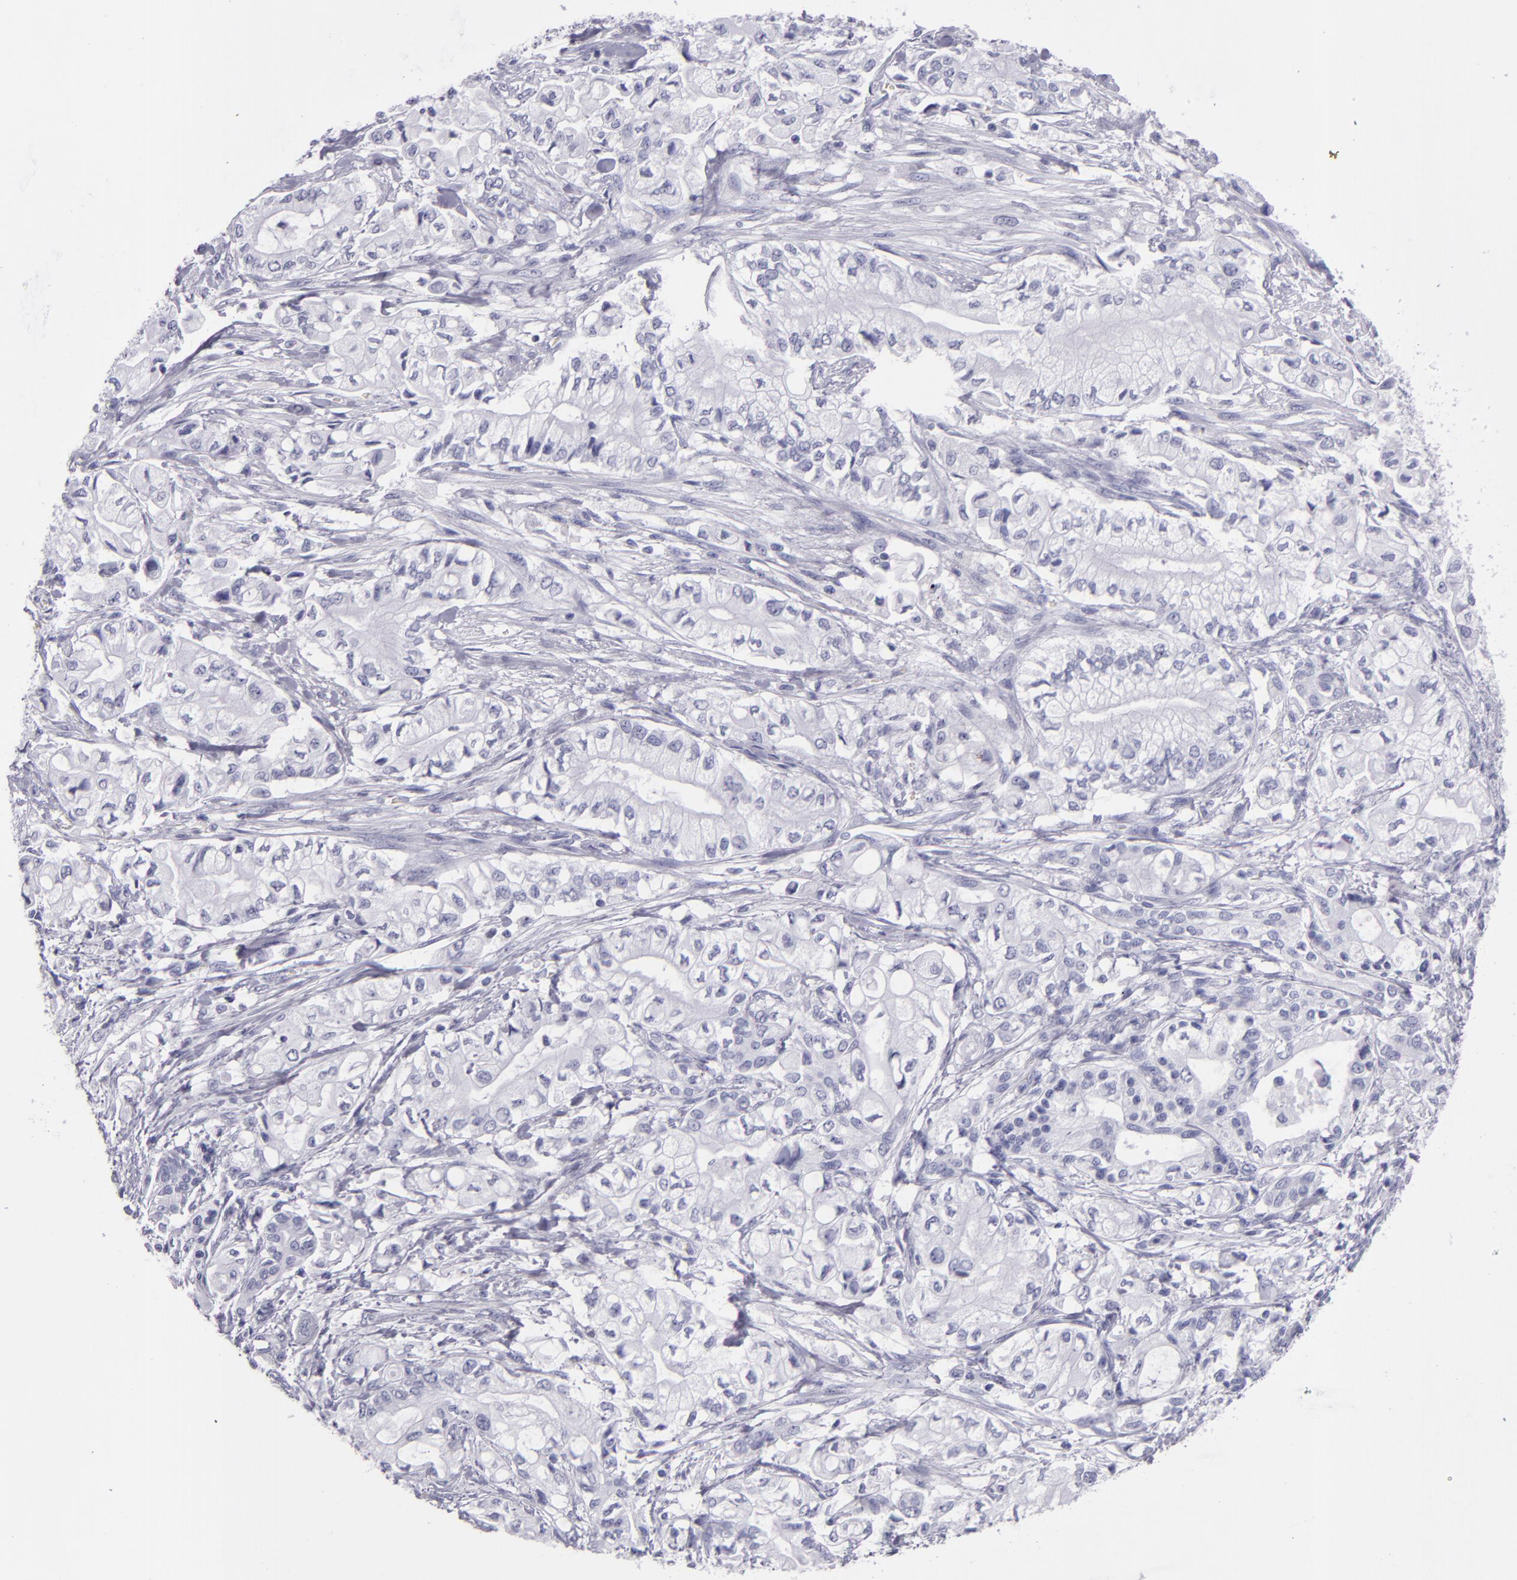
{"staining": {"intensity": "negative", "quantity": "none", "location": "none"}, "tissue": "pancreatic cancer", "cell_type": "Tumor cells", "image_type": "cancer", "snomed": [{"axis": "morphology", "description": "Adenocarcinoma, NOS"}, {"axis": "topography", "description": "Pancreas"}], "caption": "Tumor cells are negative for protein expression in human pancreatic adenocarcinoma.", "gene": "CR2", "patient": {"sex": "male", "age": 79}}